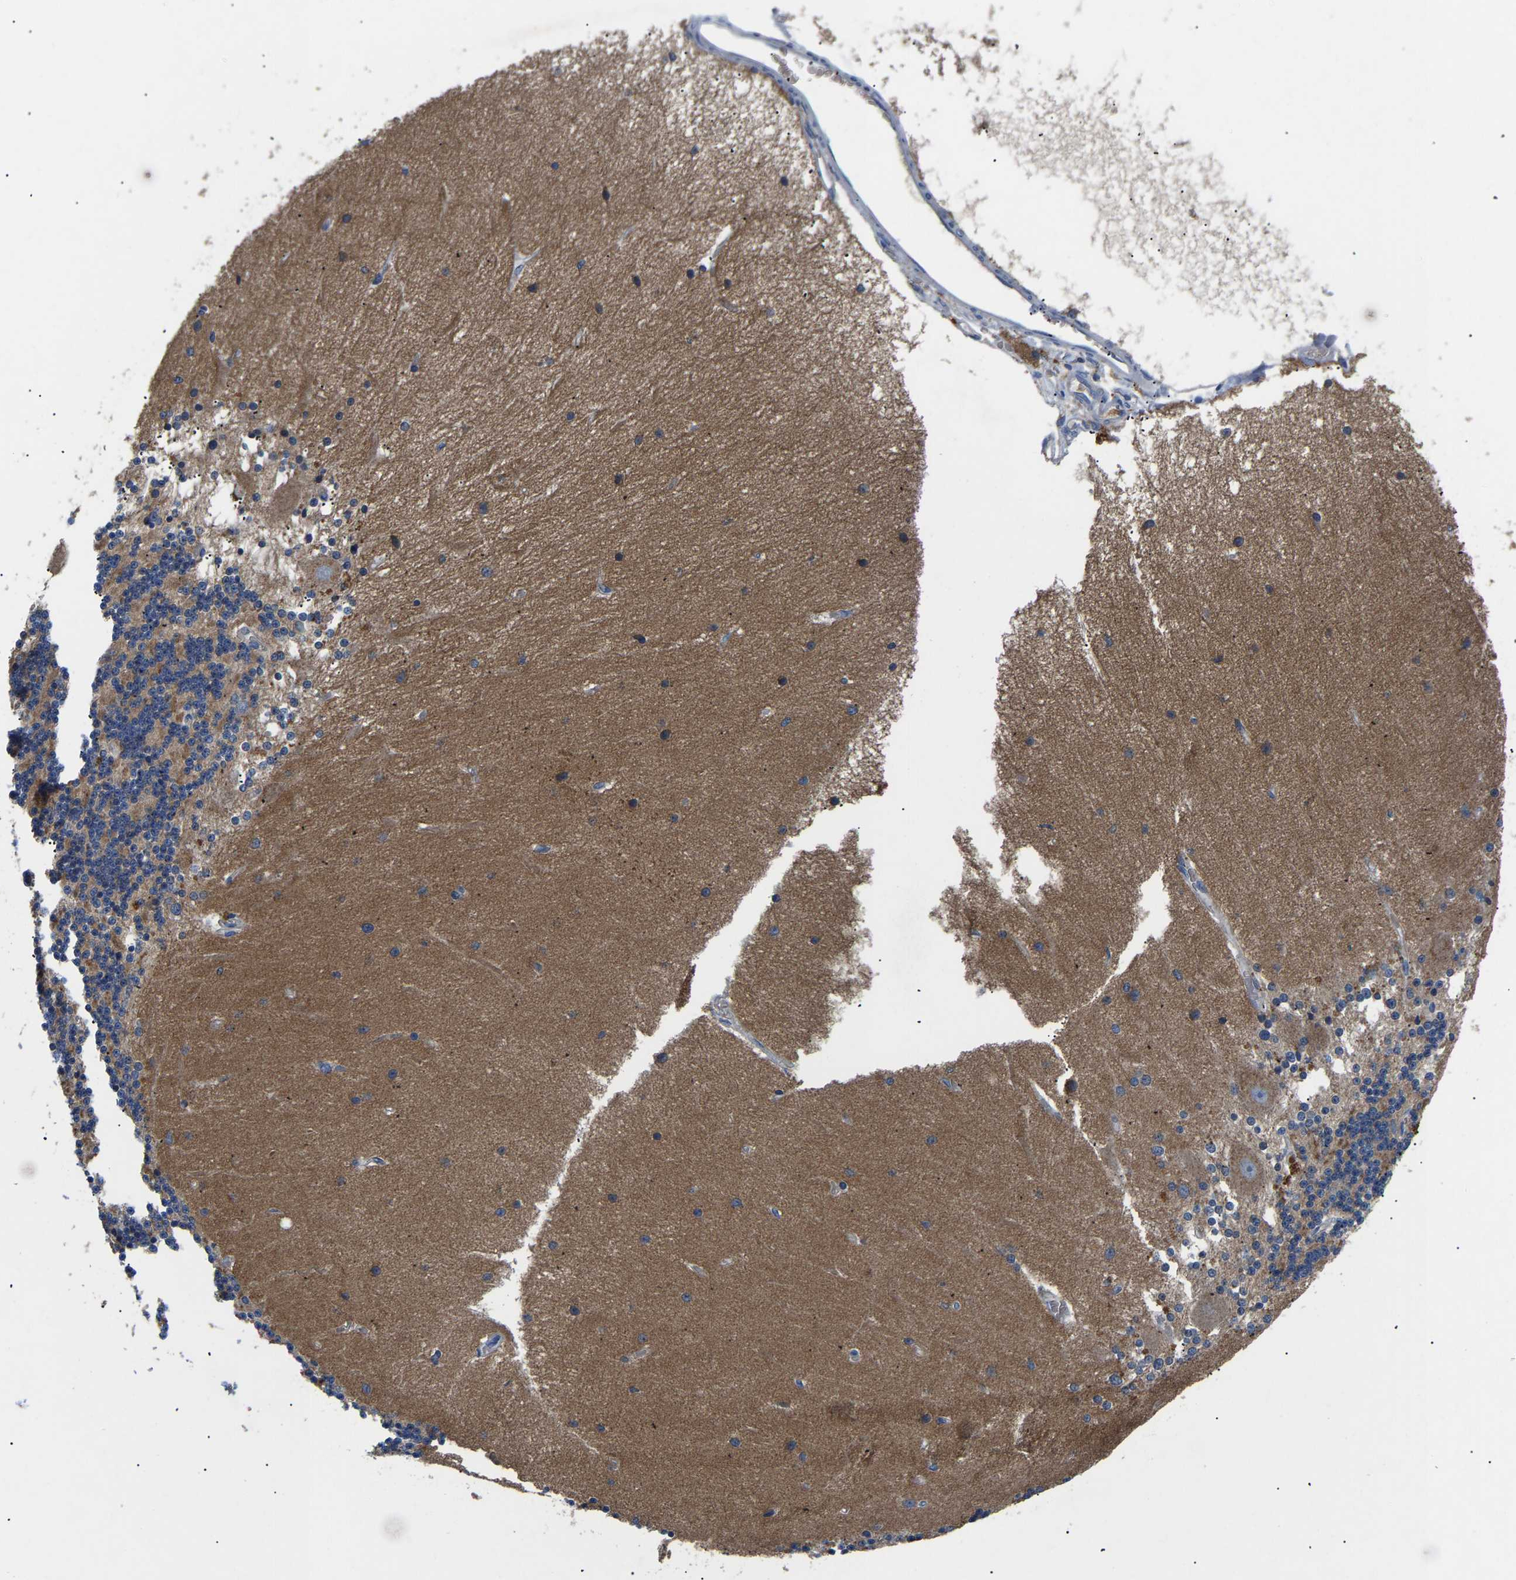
{"staining": {"intensity": "moderate", "quantity": "<25%", "location": "cytoplasmic/membranous"}, "tissue": "cerebellum", "cell_type": "Cells in granular layer", "image_type": "normal", "snomed": [{"axis": "morphology", "description": "Normal tissue, NOS"}, {"axis": "topography", "description": "Cerebellum"}], "caption": "Cells in granular layer display moderate cytoplasmic/membranous expression in approximately <25% of cells in benign cerebellum.", "gene": "TOR1B", "patient": {"sex": "female", "age": 54}}